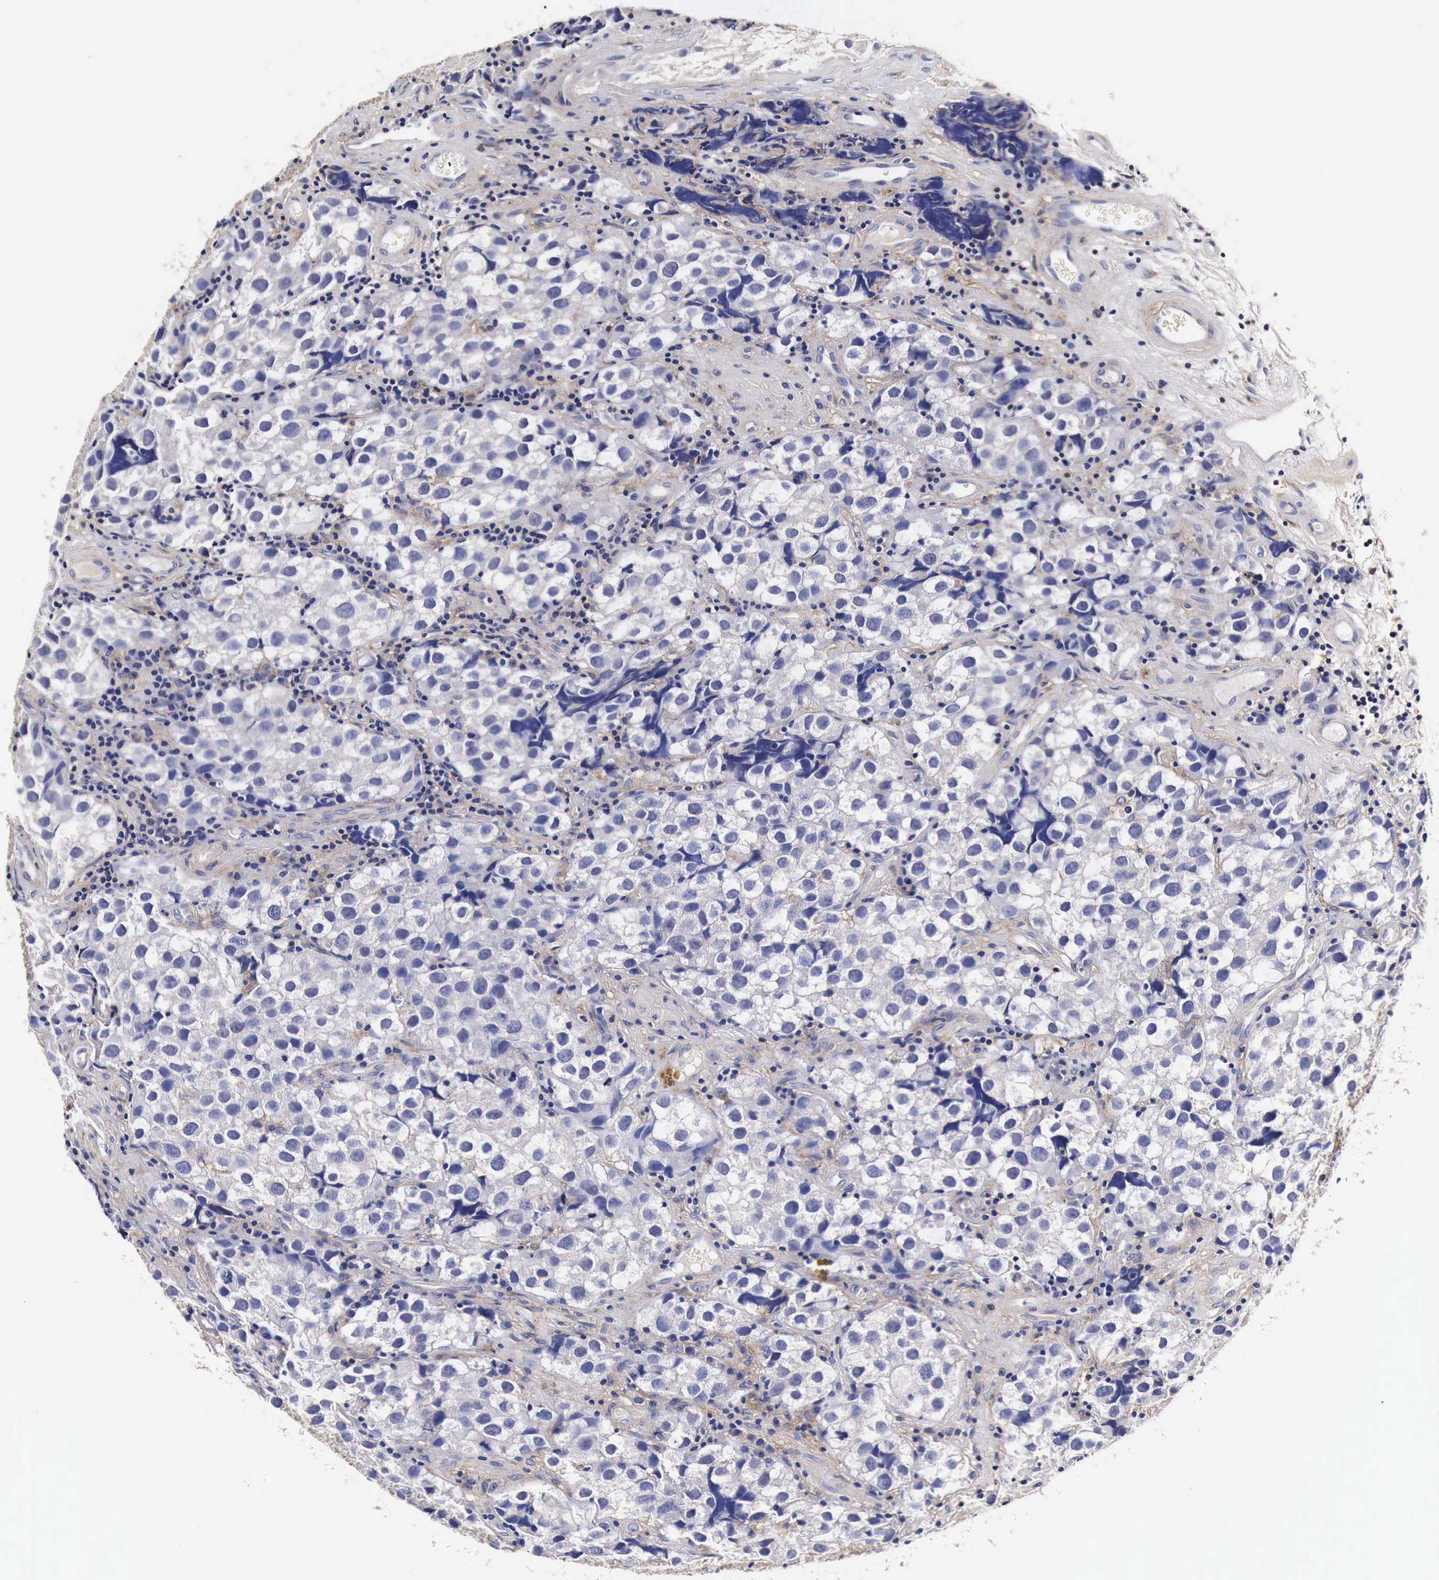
{"staining": {"intensity": "negative", "quantity": "none", "location": "none"}, "tissue": "testis cancer", "cell_type": "Tumor cells", "image_type": "cancer", "snomed": [{"axis": "morphology", "description": "Seminoma, NOS"}, {"axis": "topography", "description": "Testis"}], "caption": "Immunohistochemistry image of neoplastic tissue: testis cancer (seminoma) stained with DAB (3,3'-diaminobenzidine) shows no significant protein staining in tumor cells.", "gene": "RP2", "patient": {"sex": "male", "age": 39}}